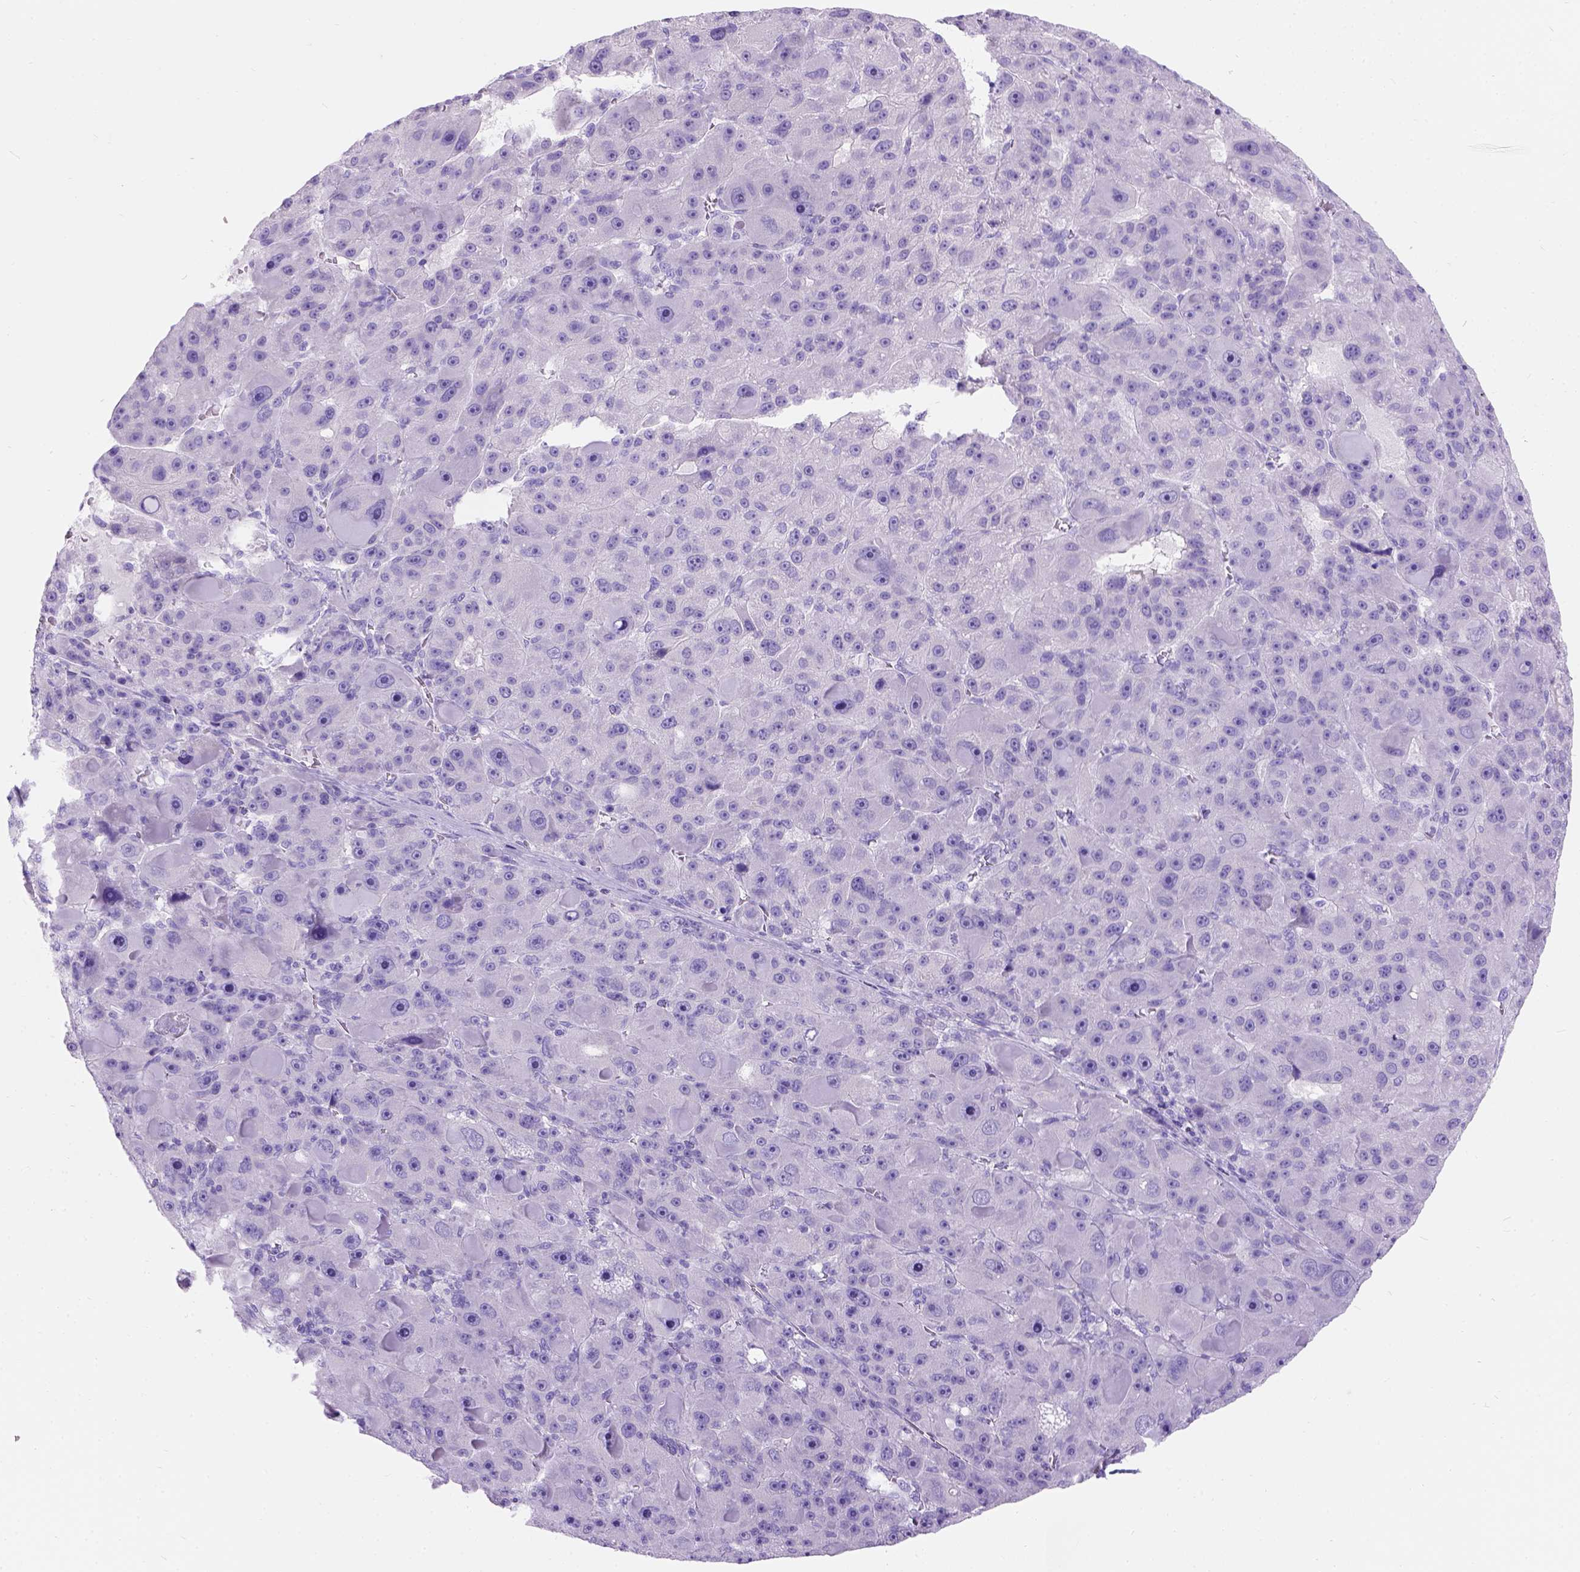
{"staining": {"intensity": "negative", "quantity": "none", "location": "none"}, "tissue": "liver cancer", "cell_type": "Tumor cells", "image_type": "cancer", "snomed": [{"axis": "morphology", "description": "Carcinoma, Hepatocellular, NOS"}, {"axis": "topography", "description": "Liver"}], "caption": "Tumor cells show no significant staining in liver cancer. The staining is performed using DAB brown chromogen with nuclei counter-stained in using hematoxylin.", "gene": "C7orf57", "patient": {"sex": "male", "age": 76}}